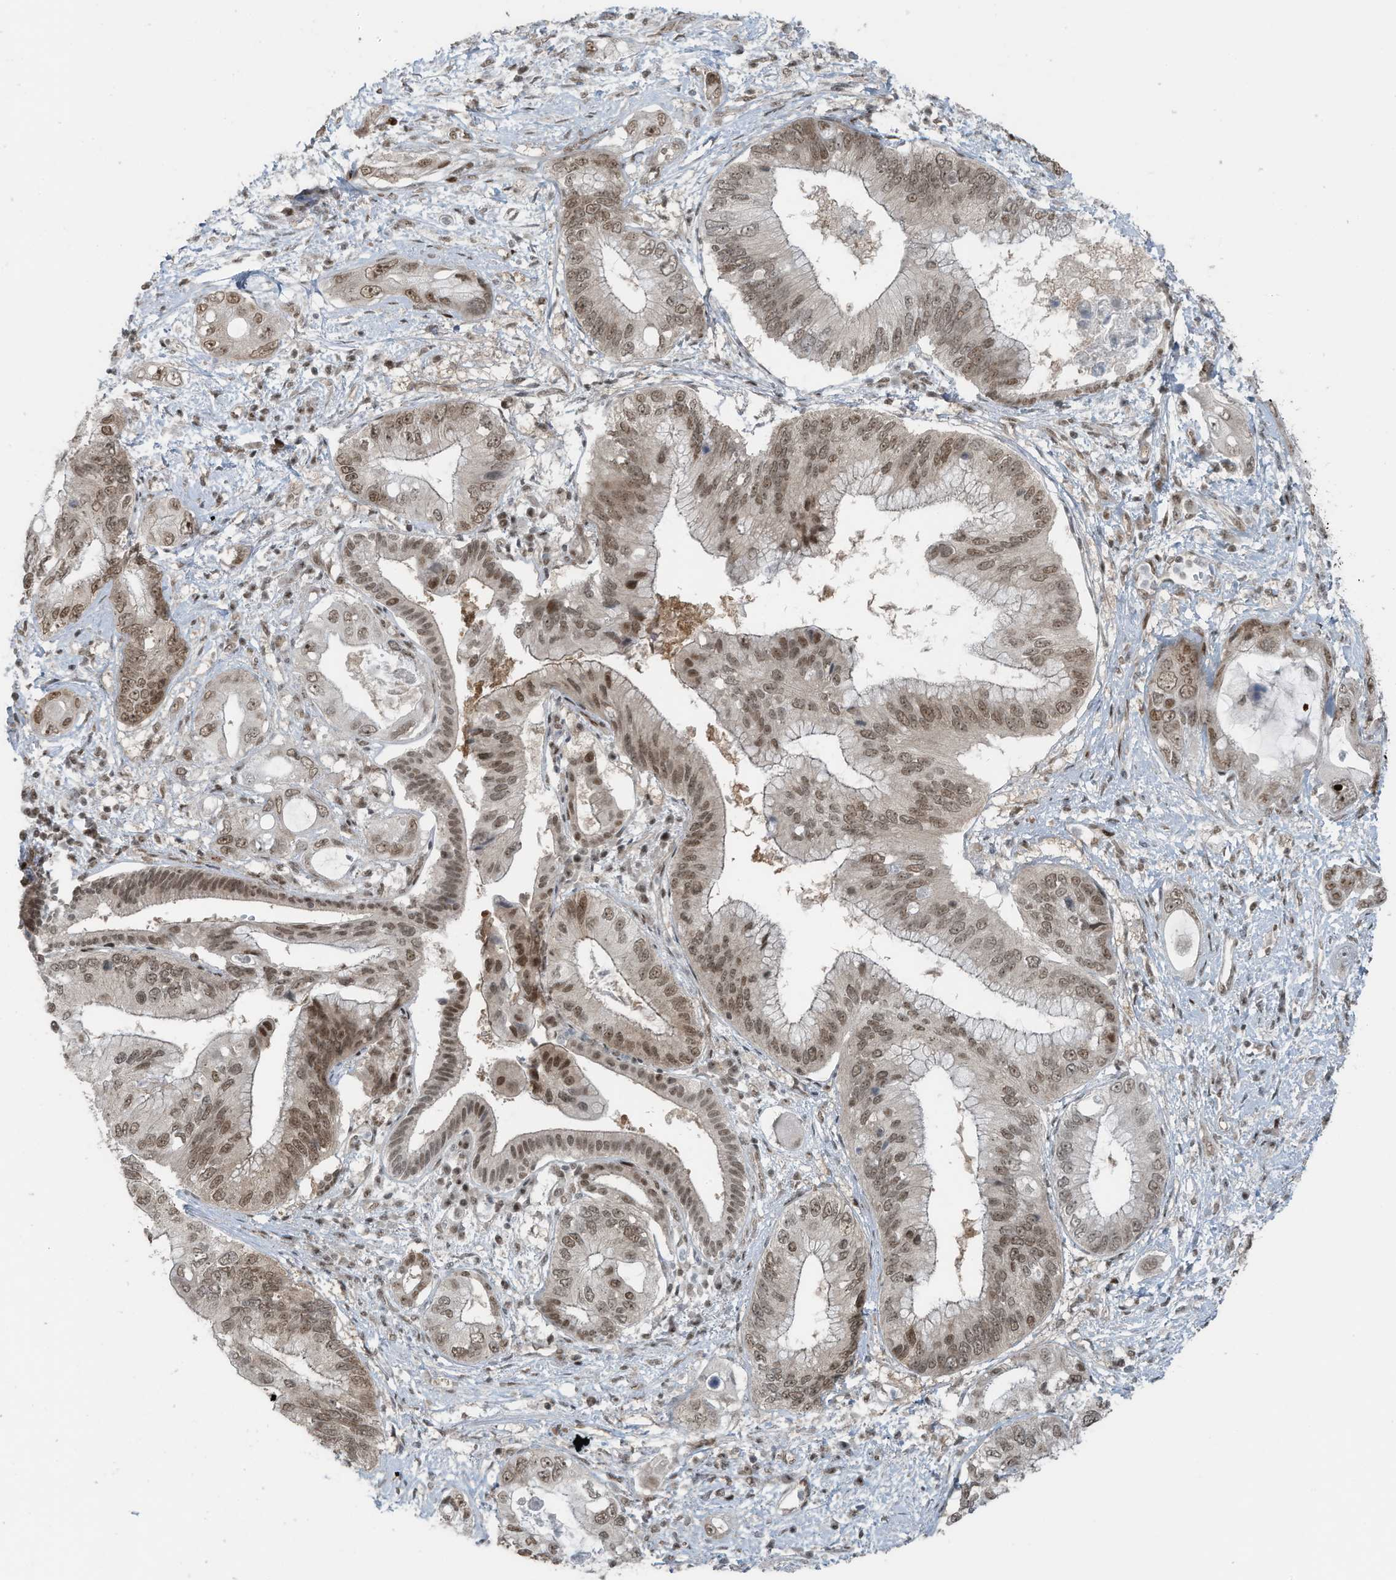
{"staining": {"intensity": "moderate", "quantity": ">75%", "location": "nuclear"}, "tissue": "pancreatic cancer", "cell_type": "Tumor cells", "image_type": "cancer", "snomed": [{"axis": "morphology", "description": "Inflammation, NOS"}, {"axis": "morphology", "description": "Adenocarcinoma, NOS"}, {"axis": "topography", "description": "Pancreas"}], "caption": "Adenocarcinoma (pancreatic) was stained to show a protein in brown. There is medium levels of moderate nuclear expression in about >75% of tumor cells.", "gene": "PCNP", "patient": {"sex": "female", "age": 56}}